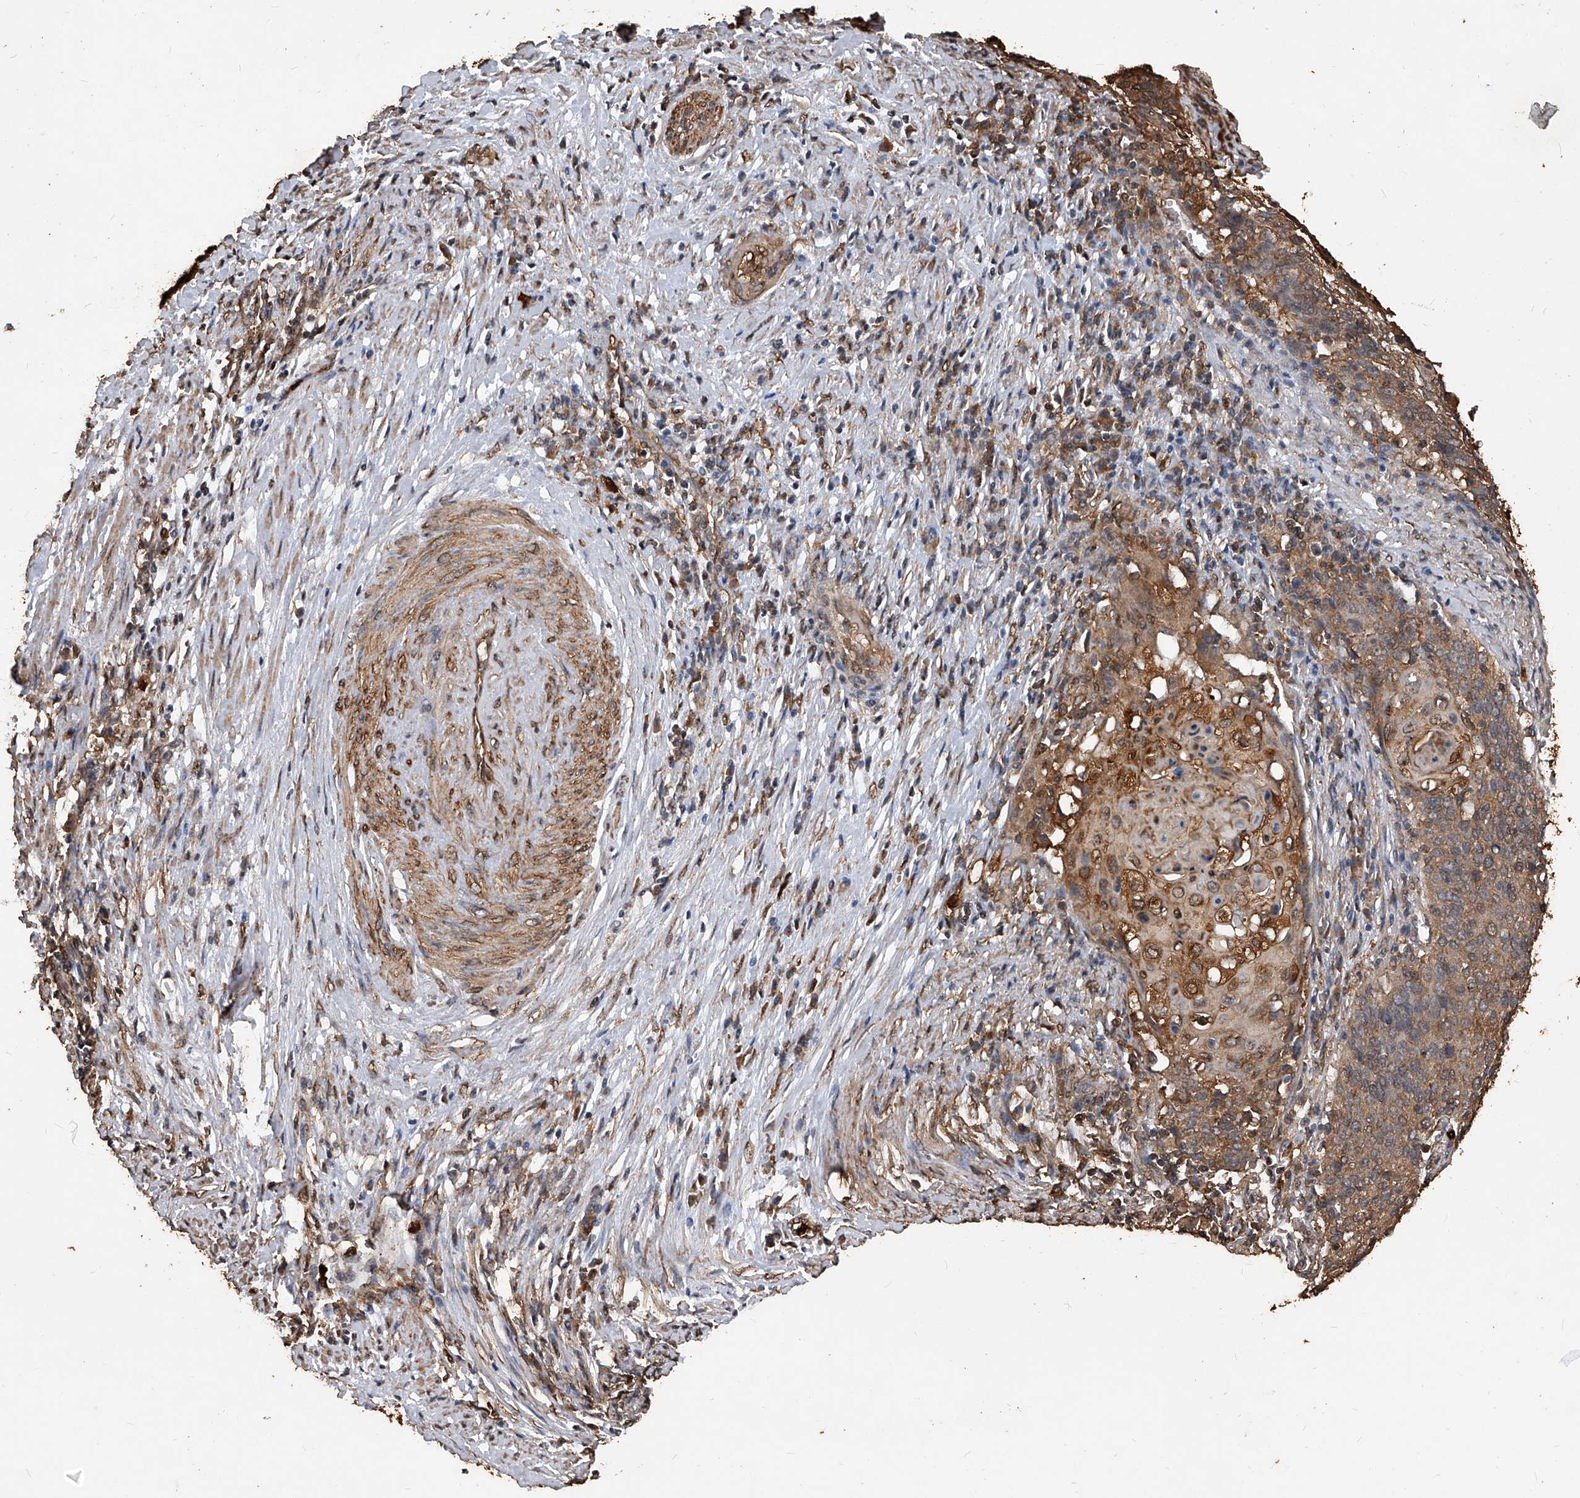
{"staining": {"intensity": "moderate", "quantity": ">75%", "location": "cytoplasmic/membranous"}, "tissue": "cervical cancer", "cell_type": "Tumor cells", "image_type": "cancer", "snomed": [{"axis": "morphology", "description": "Squamous cell carcinoma, NOS"}, {"axis": "topography", "description": "Cervix"}], "caption": "There is medium levels of moderate cytoplasmic/membranous expression in tumor cells of cervical cancer, as demonstrated by immunohistochemical staining (brown color).", "gene": "UCP2", "patient": {"sex": "female", "age": 39}}